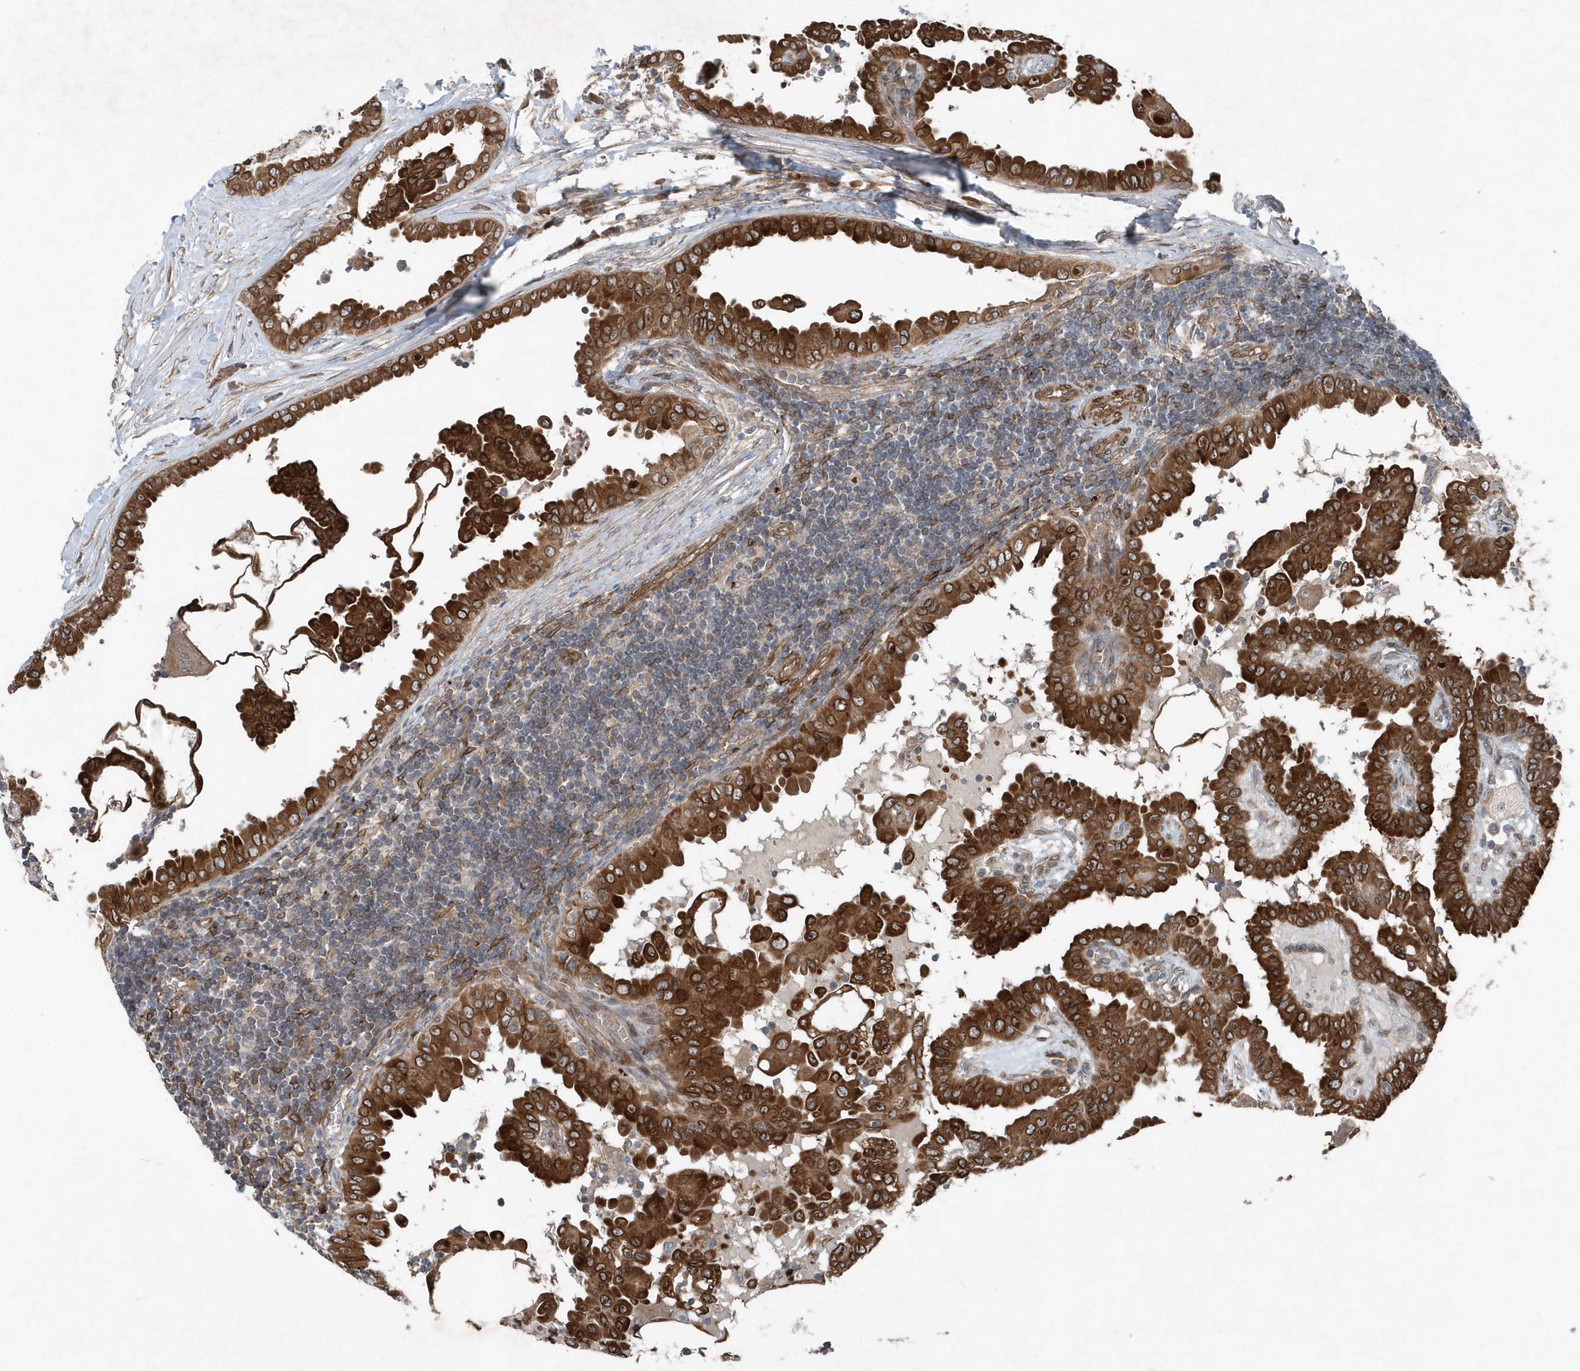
{"staining": {"intensity": "strong", "quantity": ">75%", "location": "cytoplasmic/membranous,nuclear"}, "tissue": "thyroid cancer", "cell_type": "Tumor cells", "image_type": "cancer", "snomed": [{"axis": "morphology", "description": "Papillary adenocarcinoma, NOS"}, {"axis": "topography", "description": "Thyroid gland"}], "caption": "High-magnification brightfield microscopy of thyroid cancer stained with DAB (brown) and counterstained with hematoxylin (blue). tumor cells exhibit strong cytoplasmic/membranous and nuclear staining is present in about>75% of cells.", "gene": "MCC", "patient": {"sex": "male", "age": 33}}